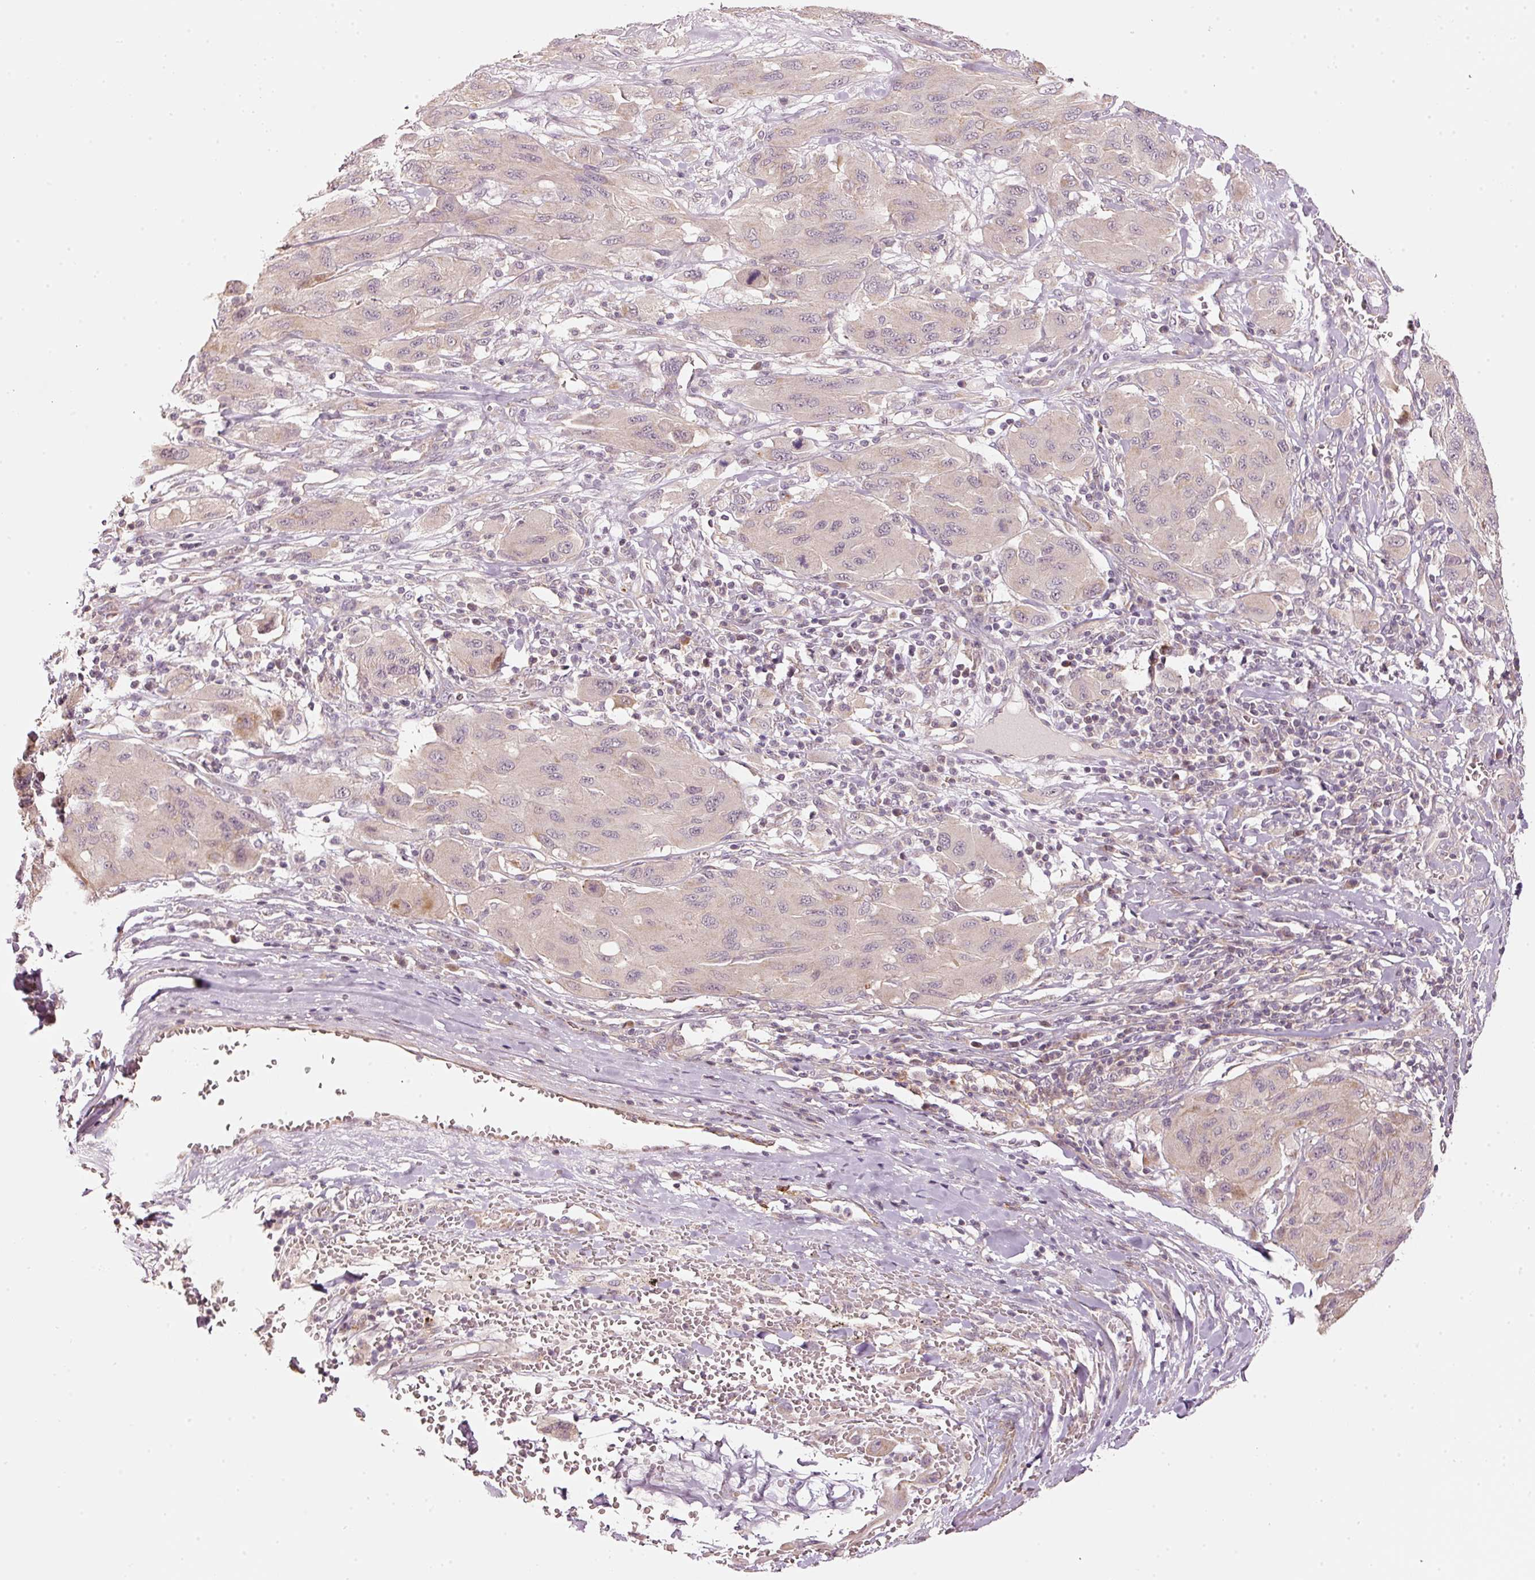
{"staining": {"intensity": "negative", "quantity": "none", "location": "none"}, "tissue": "melanoma", "cell_type": "Tumor cells", "image_type": "cancer", "snomed": [{"axis": "morphology", "description": "Malignant melanoma, NOS"}, {"axis": "topography", "description": "Skin"}], "caption": "Immunohistochemistry histopathology image of human malignant melanoma stained for a protein (brown), which shows no expression in tumor cells. (DAB (3,3'-diaminobenzidine) immunohistochemistry (IHC) with hematoxylin counter stain).", "gene": "ARHGAP22", "patient": {"sex": "female", "age": 91}}